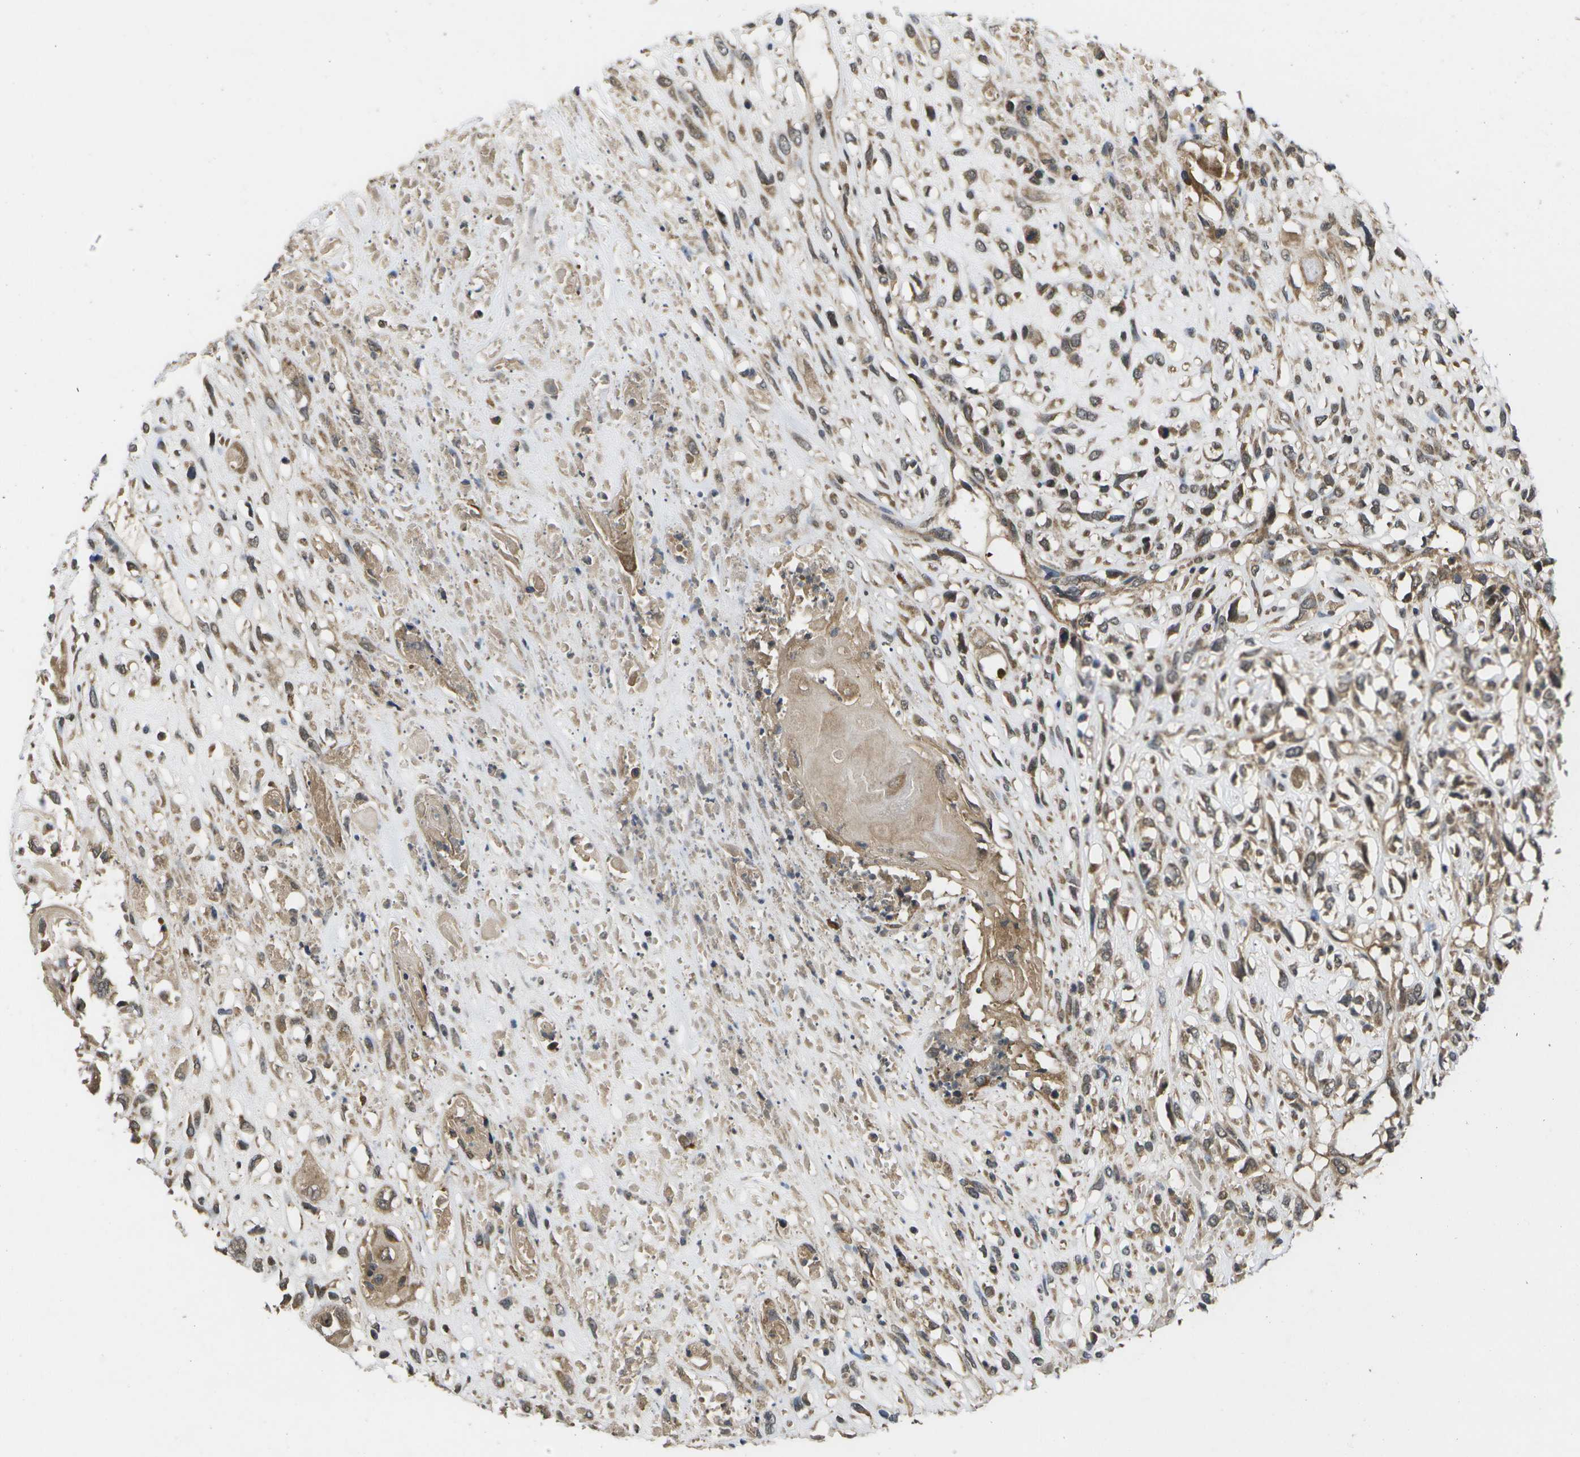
{"staining": {"intensity": "moderate", "quantity": ">75%", "location": "cytoplasmic/membranous"}, "tissue": "head and neck cancer", "cell_type": "Tumor cells", "image_type": "cancer", "snomed": [{"axis": "morphology", "description": "Necrosis, NOS"}, {"axis": "morphology", "description": "Neoplasm, malignant, NOS"}, {"axis": "topography", "description": "Salivary gland"}, {"axis": "topography", "description": "Head-Neck"}], "caption": "A brown stain highlights moderate cytoplasmic/membranous expression of a protein in malignant neoplasm (head and neck) tumor cells.", "gene": "ALAS1", "patient": {"sex": "male", "age": 43}}